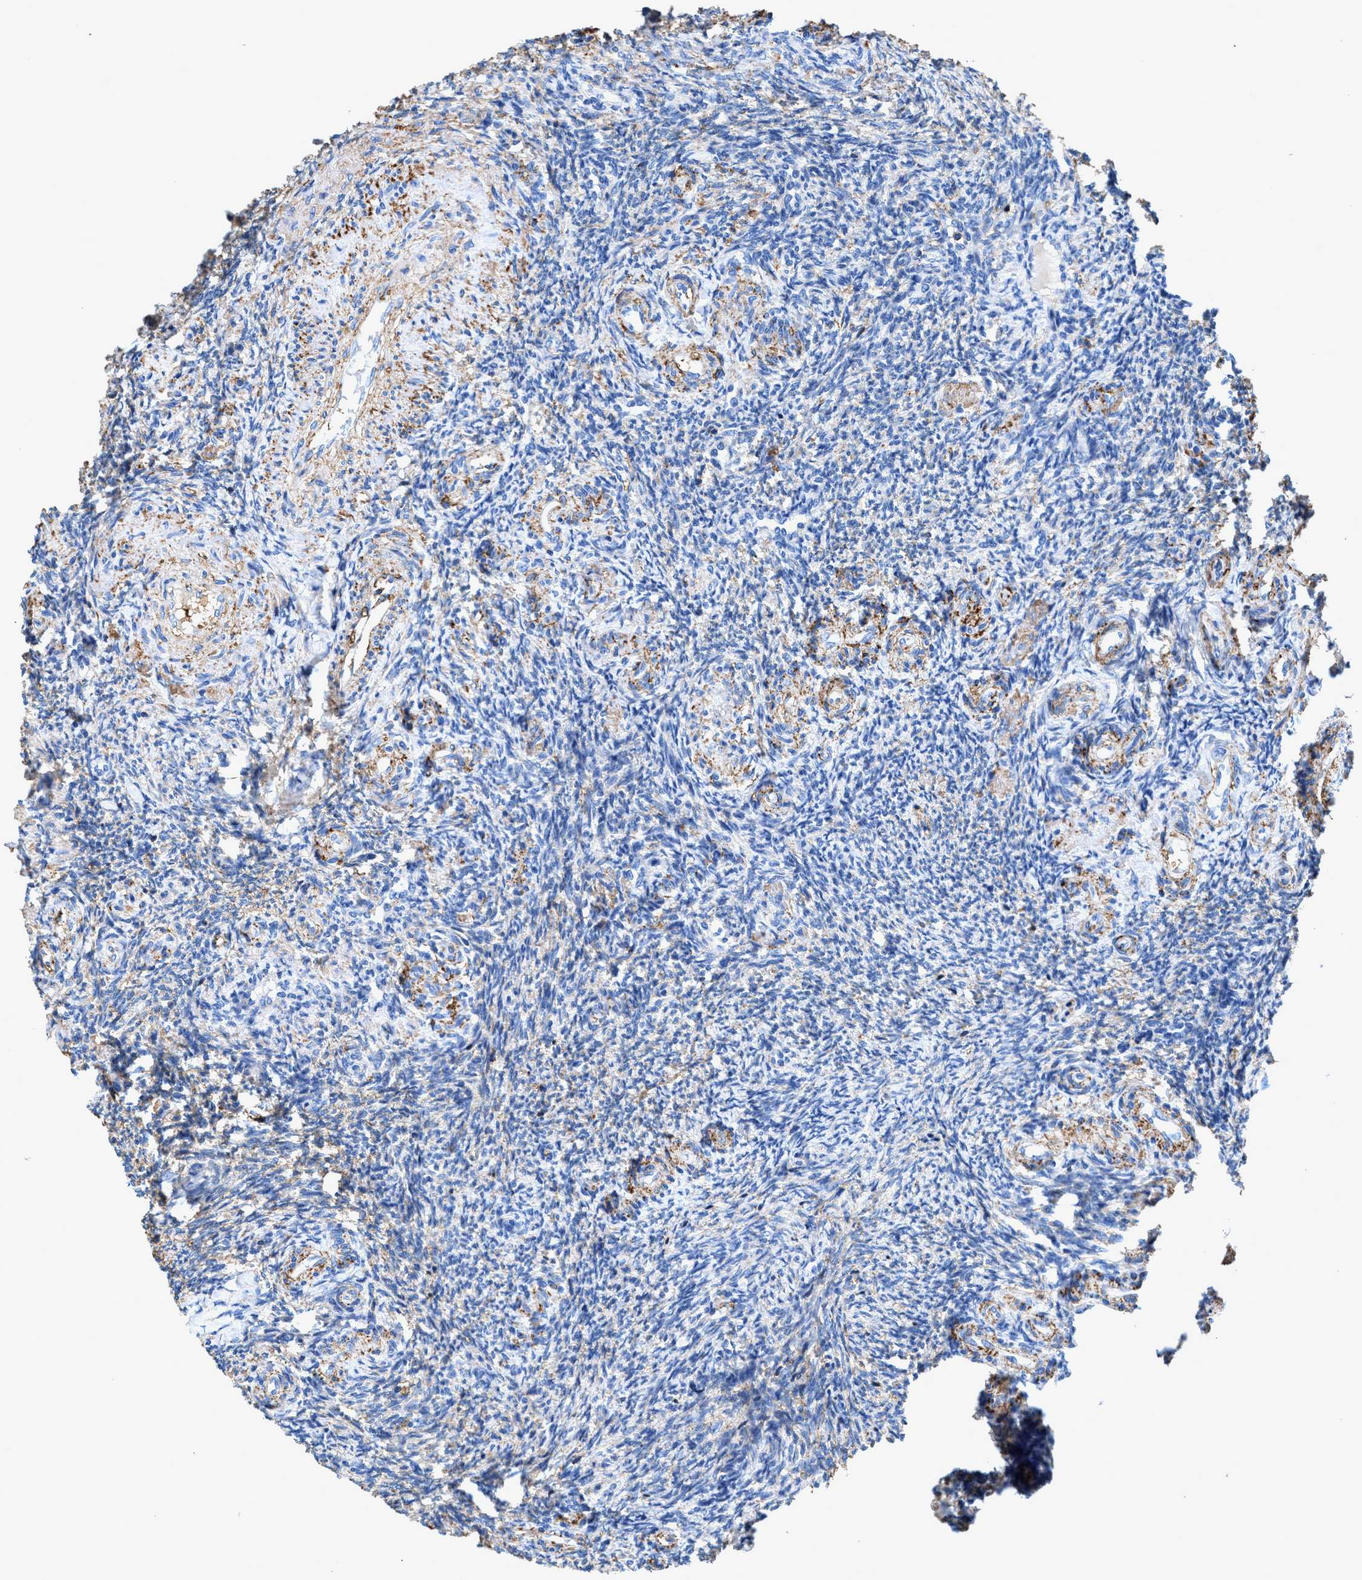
{"staining": {"intensity": "negative", "quantity": "none", "location": "none"}, "tissue": "ovary", "cell_type": "Ovarian stroma cells", "image_type": "normal", "snomed": [{"axis": "morphology", "description": "Normal tissue, NOS"}, {"axis": "topography", "description": "Ovary"}], "caption": "Immunohistochemical staining of unremarkable ovary exhibits no significant staining in ovarian stroma cells.", "gene": "KCNQ4", "patient": {"sex": "female", "age": 41}}